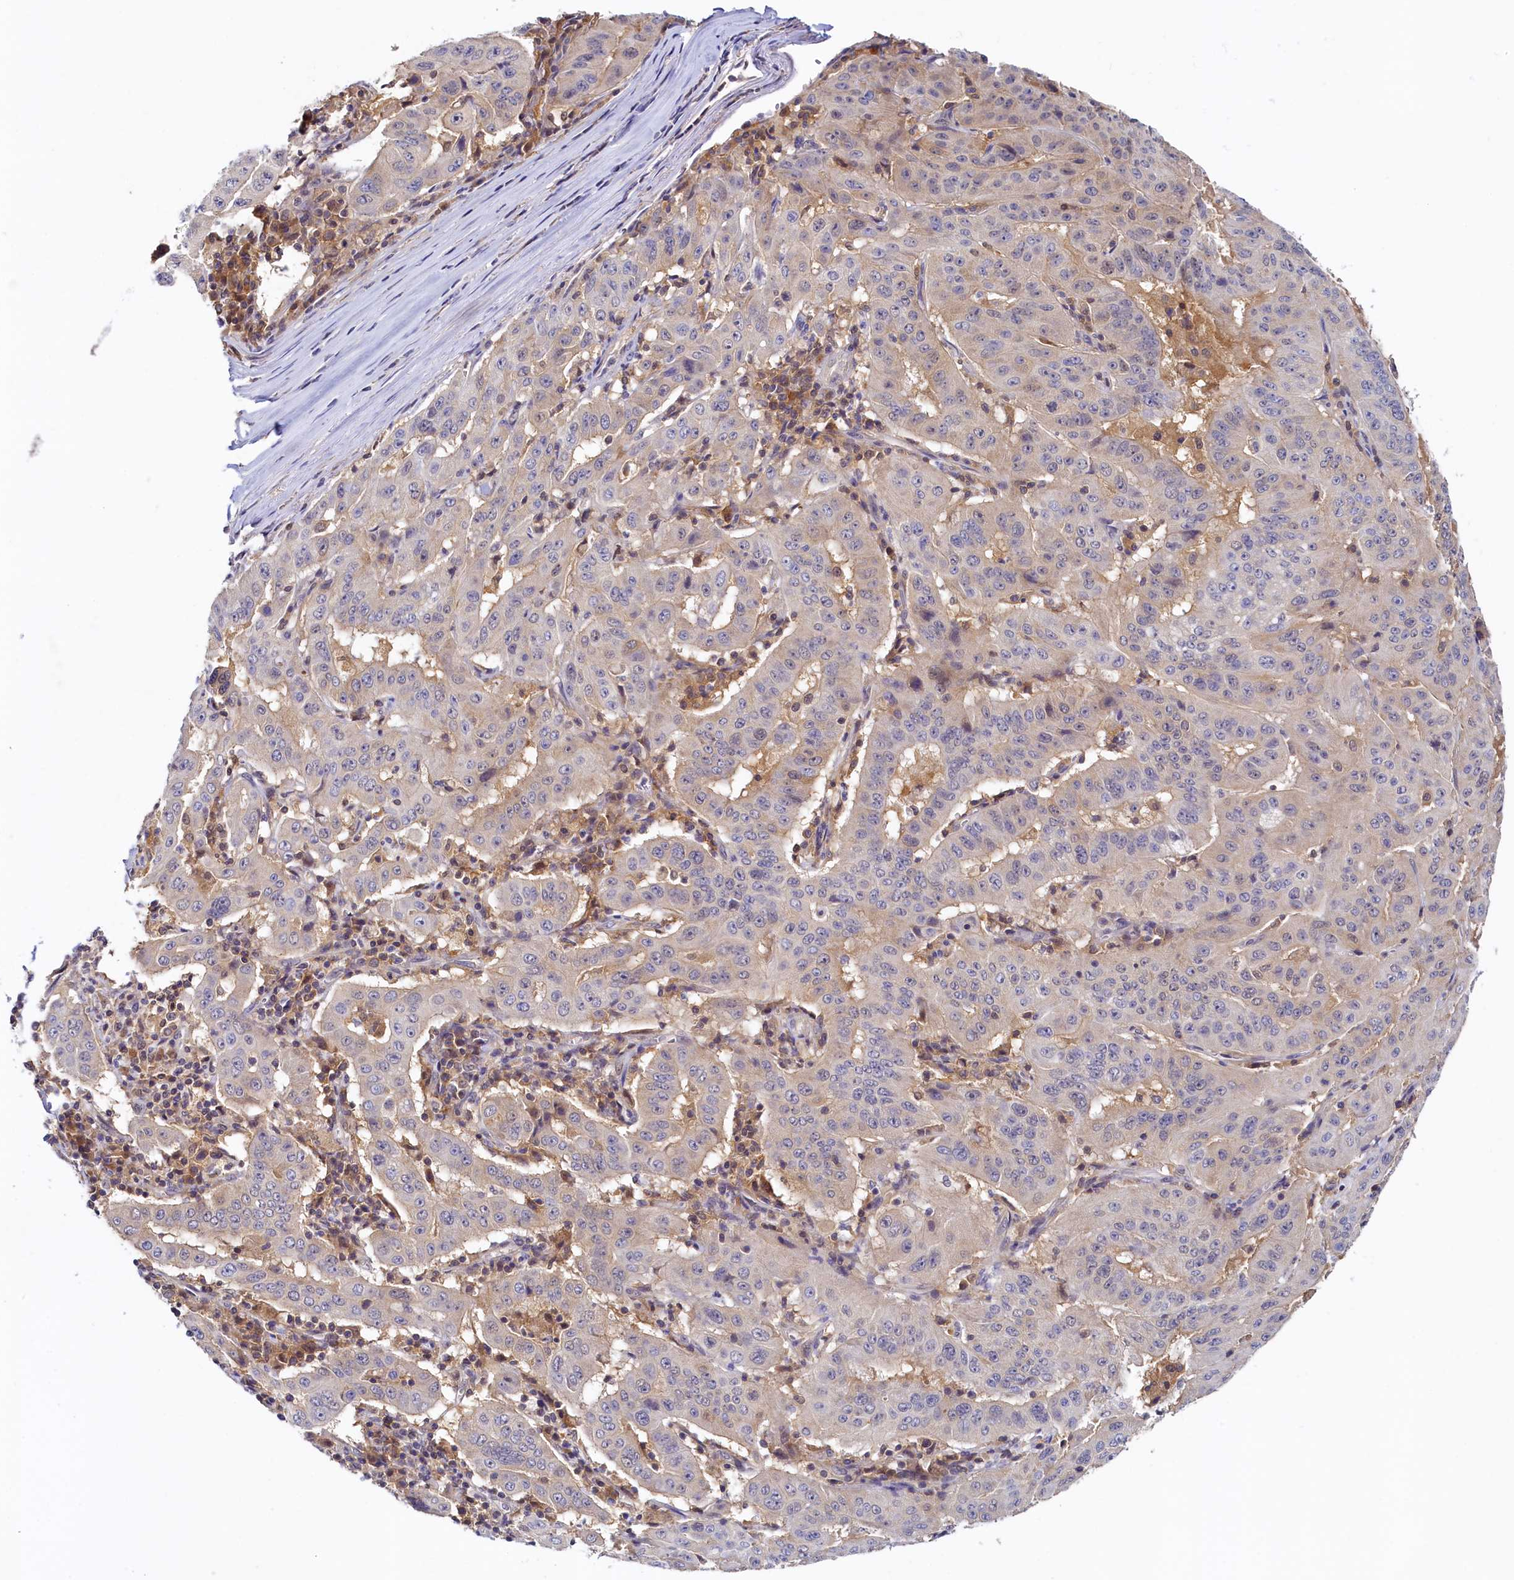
{"staining": {"intensity": "weak", "quantity": "<25%", "location": "cytoplasmic/membranous"}, "tissue": "pancreatic cancer", "cell_type": "Tumor cells", "image_type": "cancer", "snomed": [{"axis": "morphology", "description": "Adenocarcinoma, NOS"}, {"axis": "topography", "description": "Pancreas"}], "caption": "Tumor cells are negative for protein expression in human pancreatic adenocarcinoma.", "gene": "PAAF1", "patient": {"sex": "male", "age": 63}}